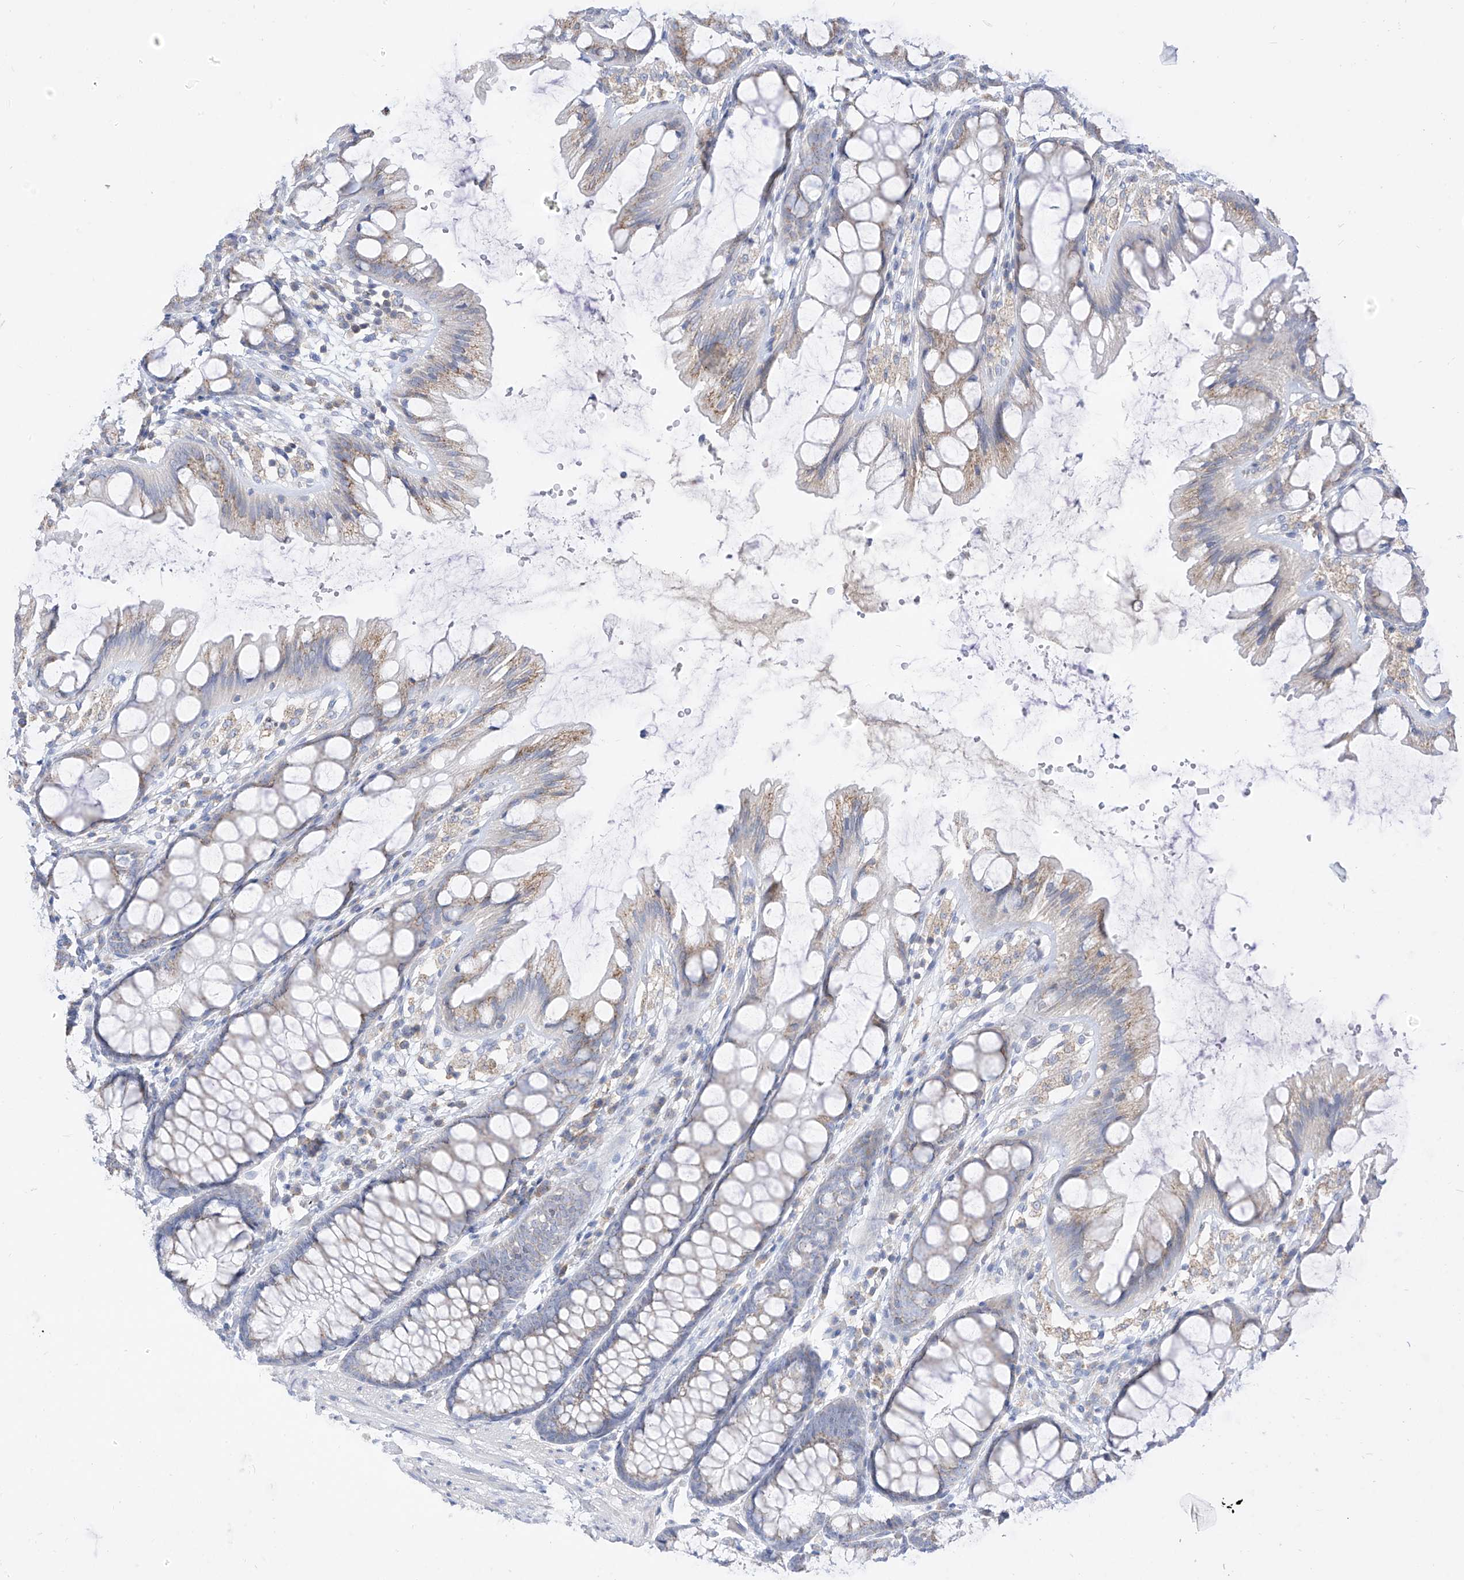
{"staining": {"intensity": "negative", "quantity": "none", "location": "none"}, "tissue": "colon", "cell_type": "Endothelial cells", "image_type": "normal", "snomed": [{"axis": "morphology", "description": "Normal tissue, NOS"}, {"axis": "topography", "description": "Colon"}], "caption": "Micrograph shows no protein expression in endothelial cells of normal colon.", "gene": "RASA2", "patient": {"sex": "male", "age": 47}}